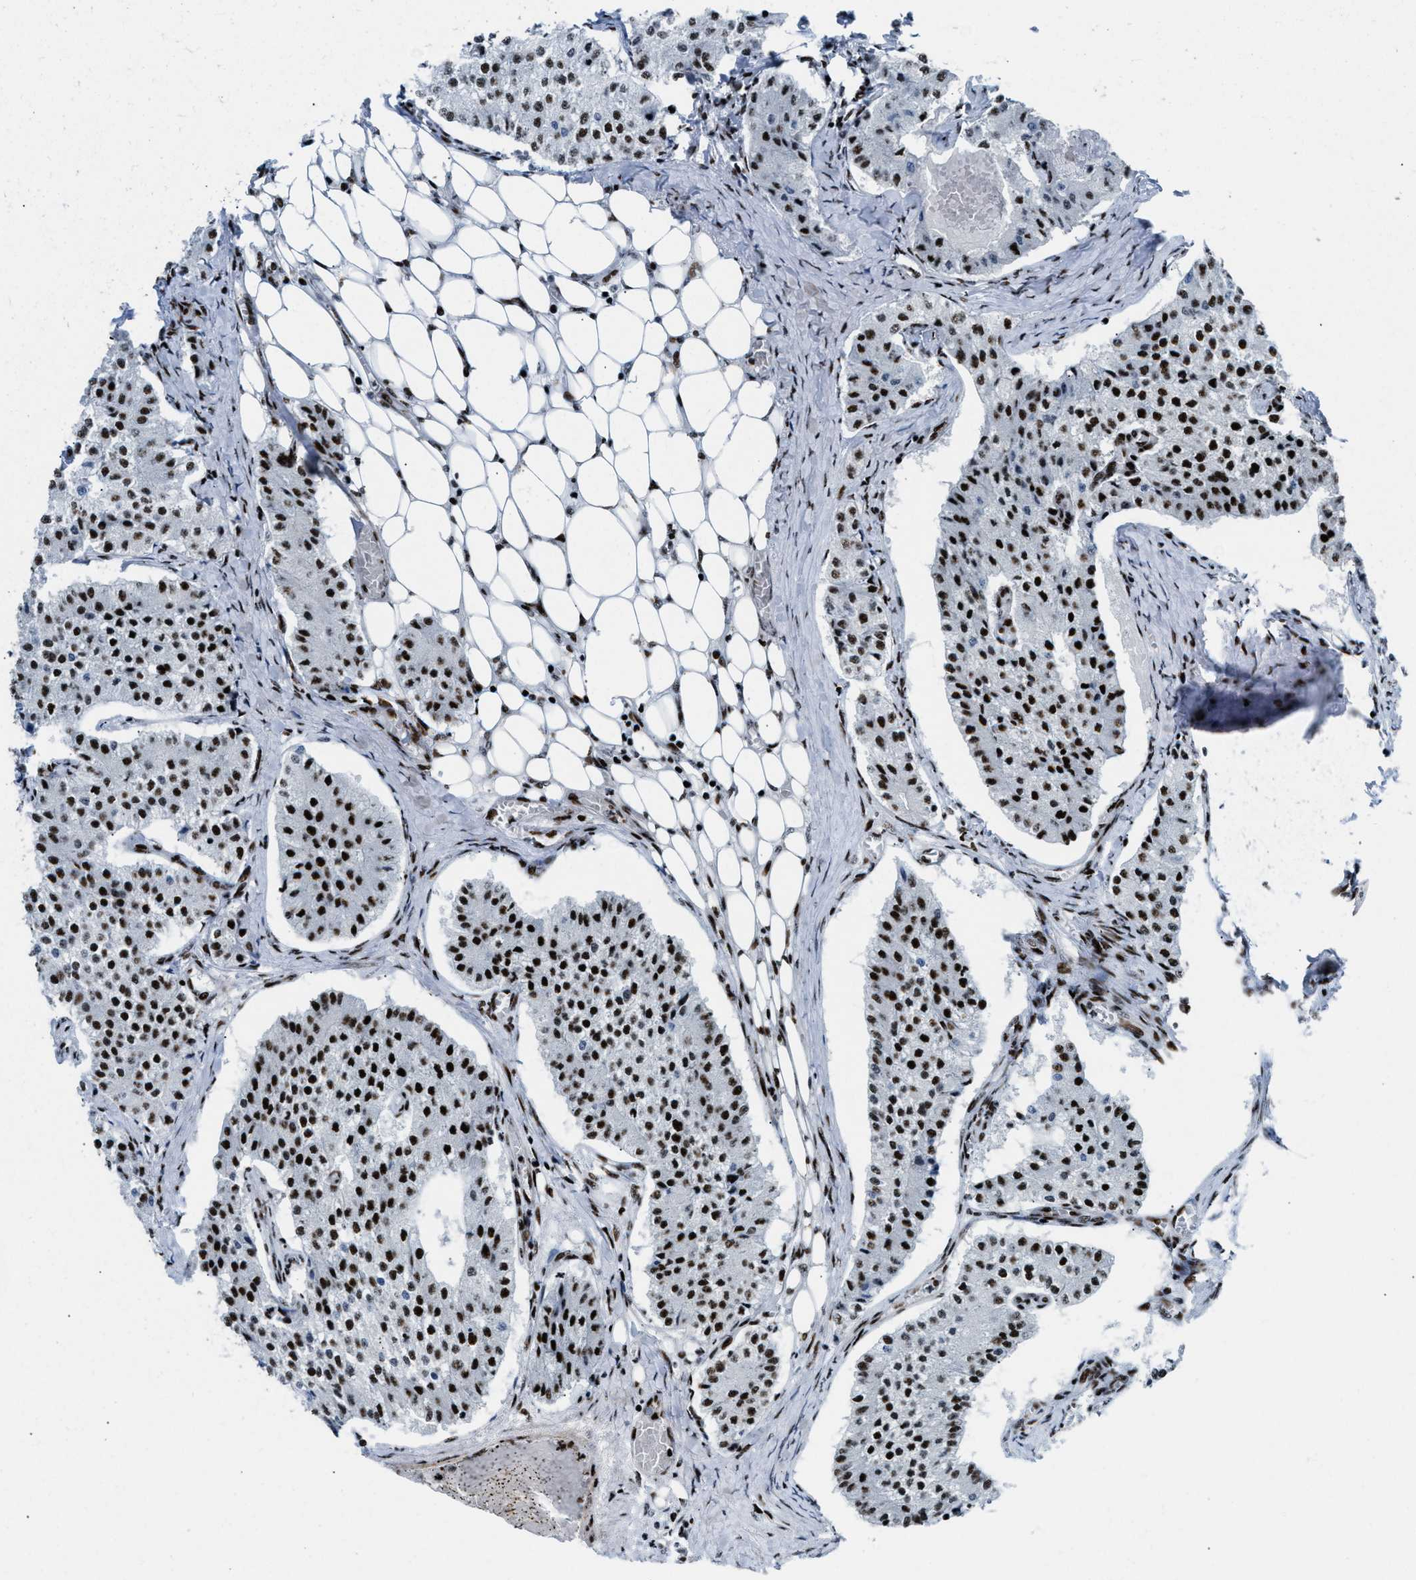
{"staining": {"intensity": "strong", "quantity": ">75%", "location": "nuclear"}, "tissue": "carcinoid", "cell_type": "Tumor cells", "image_type": "cancer", "snomed": [{"axis": "morphology", "description": "Carcinoid, malignant, NOS"}, {"axis": "topography", "description": "Colon"}], "caption": "Protein staining reveals strong nuclear positivity in about >75% of tumor cells in malignant carcinoid. The staining was performed using DAB (3,3'-diaminobenzidine), with brown indicating positive protein expression. Nuclei are stained blue with hematoxylin.", "gene": "NONO", "patient": {"sex": "female", "age": 52}}